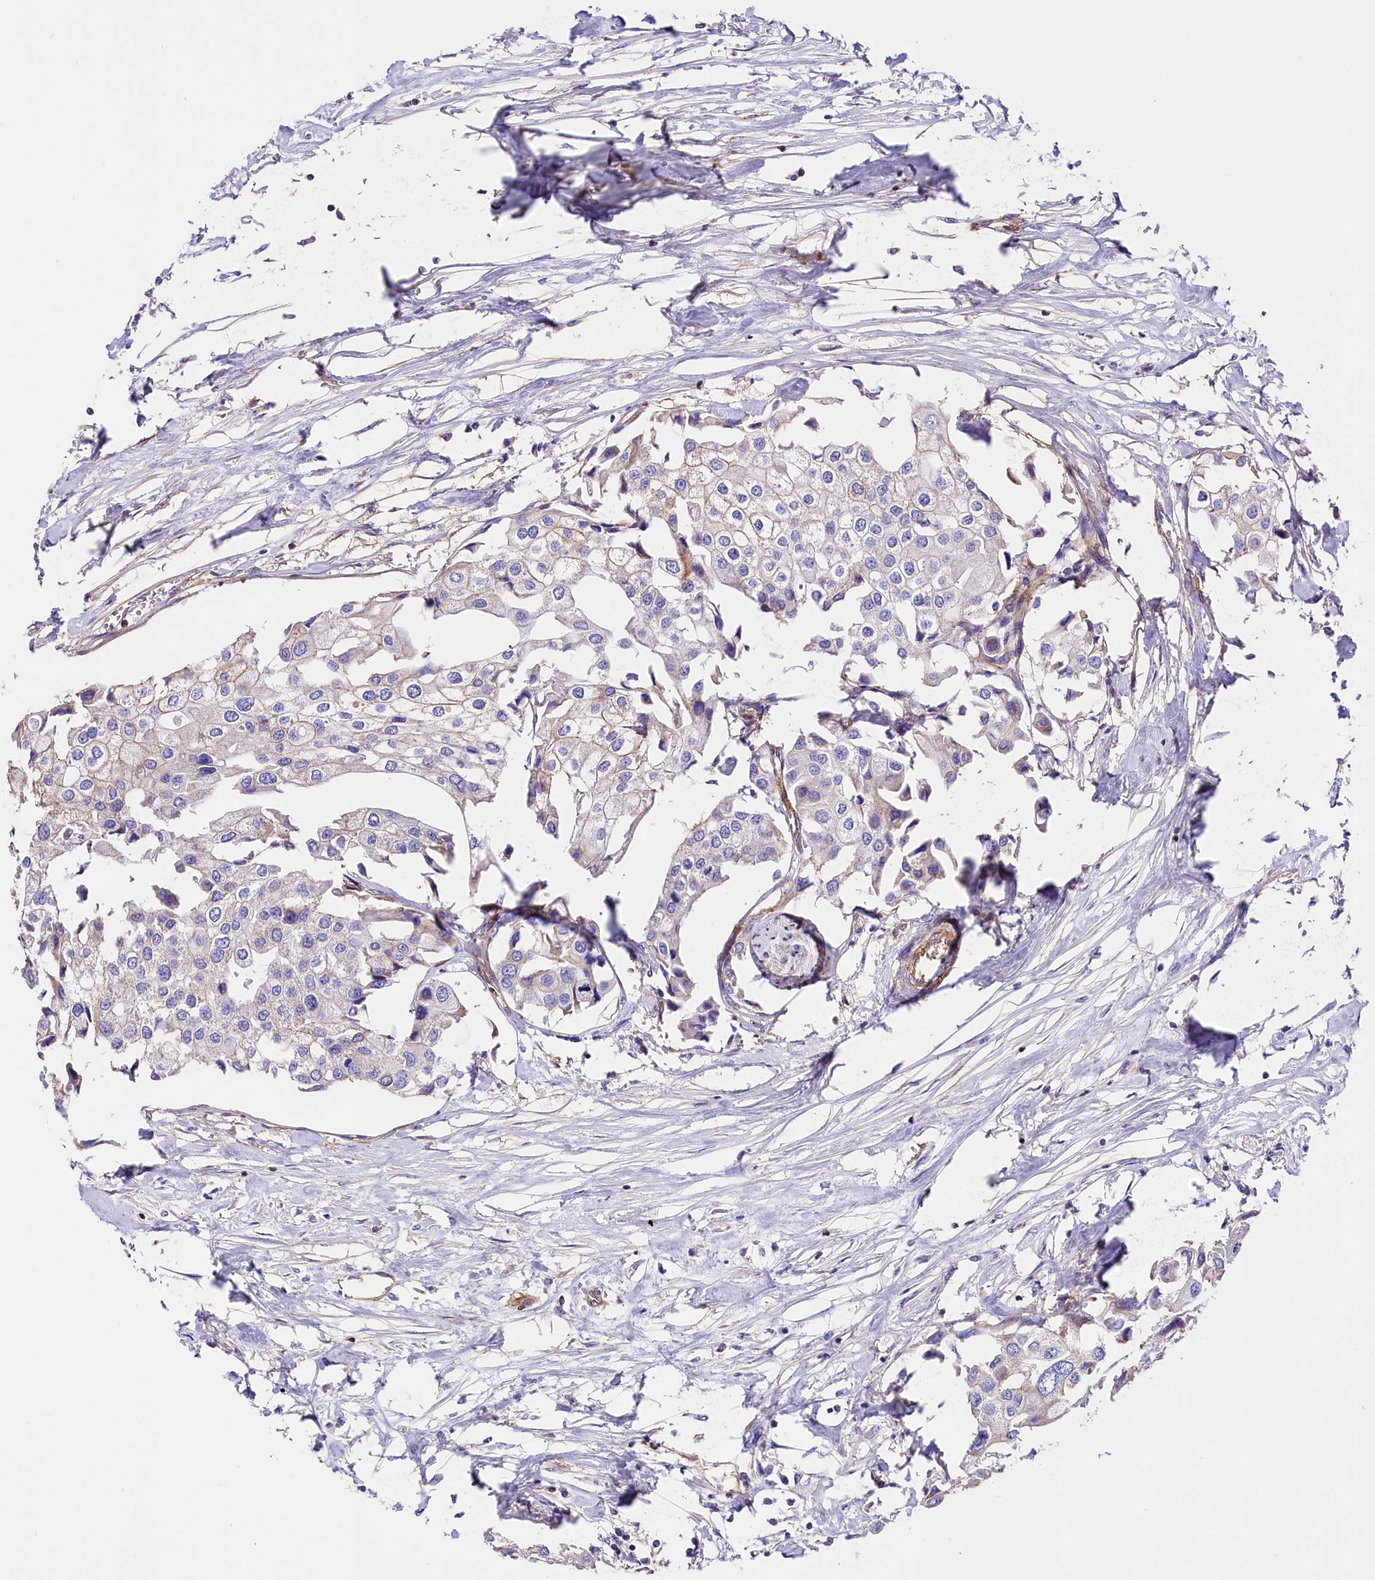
{"staining": {"intensity": "moderate", "quantity": "<25%", "location": "cytoplasmic/membranous"}, "tissue": "urothelial cancer", "cell_type": "Tumor cells", "image_type": "cancer", "snomed": [{"axis": "morphology", "description": "Urothelial carcinoma, High grade"}, {"axis": "topography", "description": "Urinary bladder"}], "caption": "High-magnification brightfield microscopy of high-grade urothelial carcinoma stained with DAB (3,3'-diaminobenzidine) (brown) and counterstained with hematoxylin (blue). tumor cells exhibit moderate cytoplasmic/membranous positivity is seen in approximately<25% of cells.", "gene": "ATP2B4", "patient": {"sex": "male", "age": 64}}